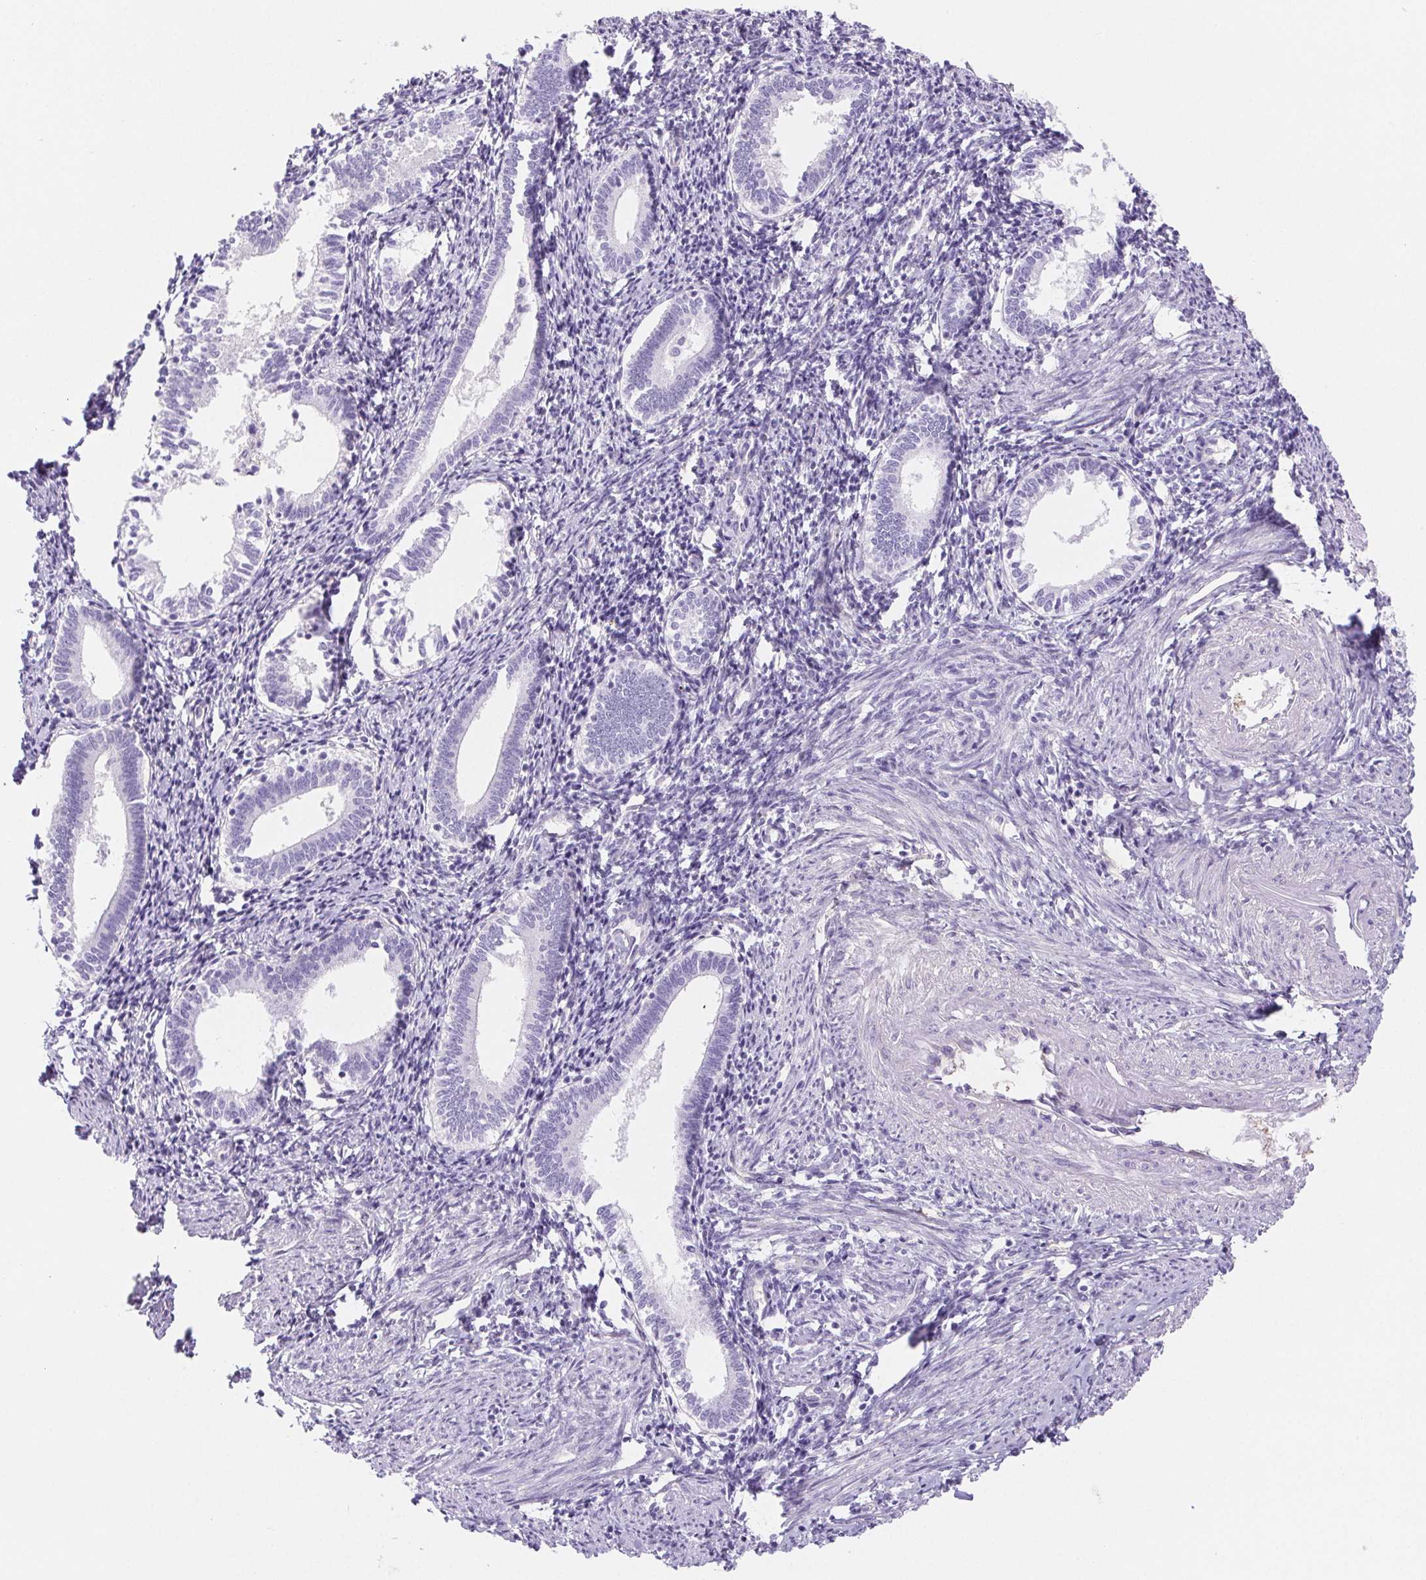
{"staining": {"intensity": "negative", "quantity": "none", "location": "none"}, "tissue": "endometrium", "cell_type": "Cells in endometrial stroma", "image_type": "normal", "snomed": [{"axis": "morphology", "description": "Normal tissue, NOS"}, {"axis": "topography", "description": "Endometrium"}], "caption": "This histopathology image is of unremarkable endometrium stained with immunohistochemistry to label a protein in brown with the nuclei are counter-stained blue. There is no positivity in cells in endometrial stroma.", "gene": "PNLIP", "patient": {"sex": "female", "age": 41}}